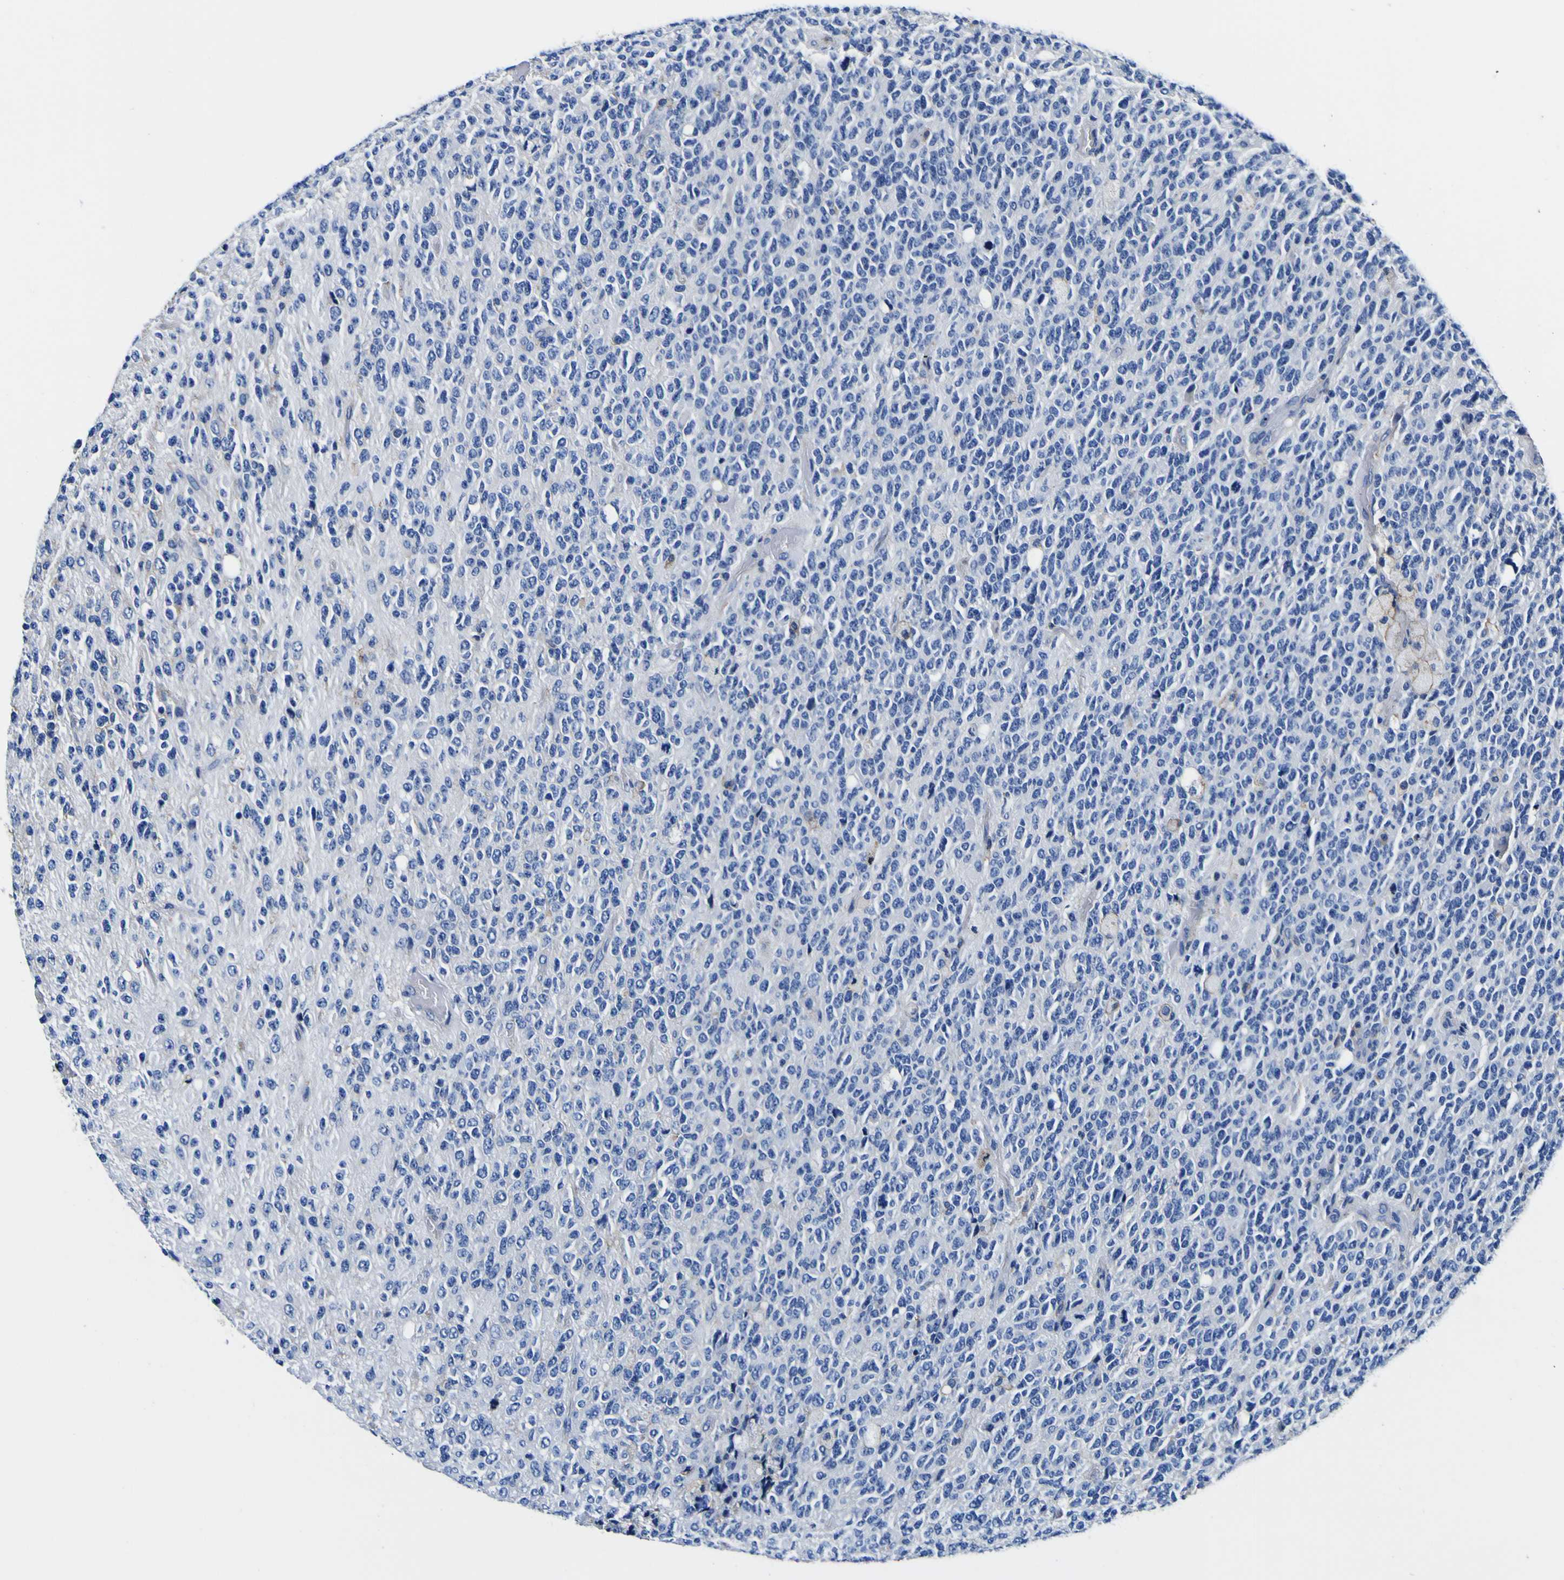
{"staining": {"intensity": "negative", "quantity": "none", "location": "none"}, "tissue": "glioma", "cell_type": "Tumor cells", "image_type": "cancer", "snomed": [{"axis": "morphology", "description": "Glioma, malignant, High grade"}, {"axis": "topography", "description": "pancreas cauda"}], "caption": "Tumor cells show no significant expression in malignant glioma (high-grade). (DAB (3,3'-diaminobenzidine) immunohistochemistry (IHC), high magnification).", "gene": "PXDN", "patient": {"sex": "male", "age": 60}}